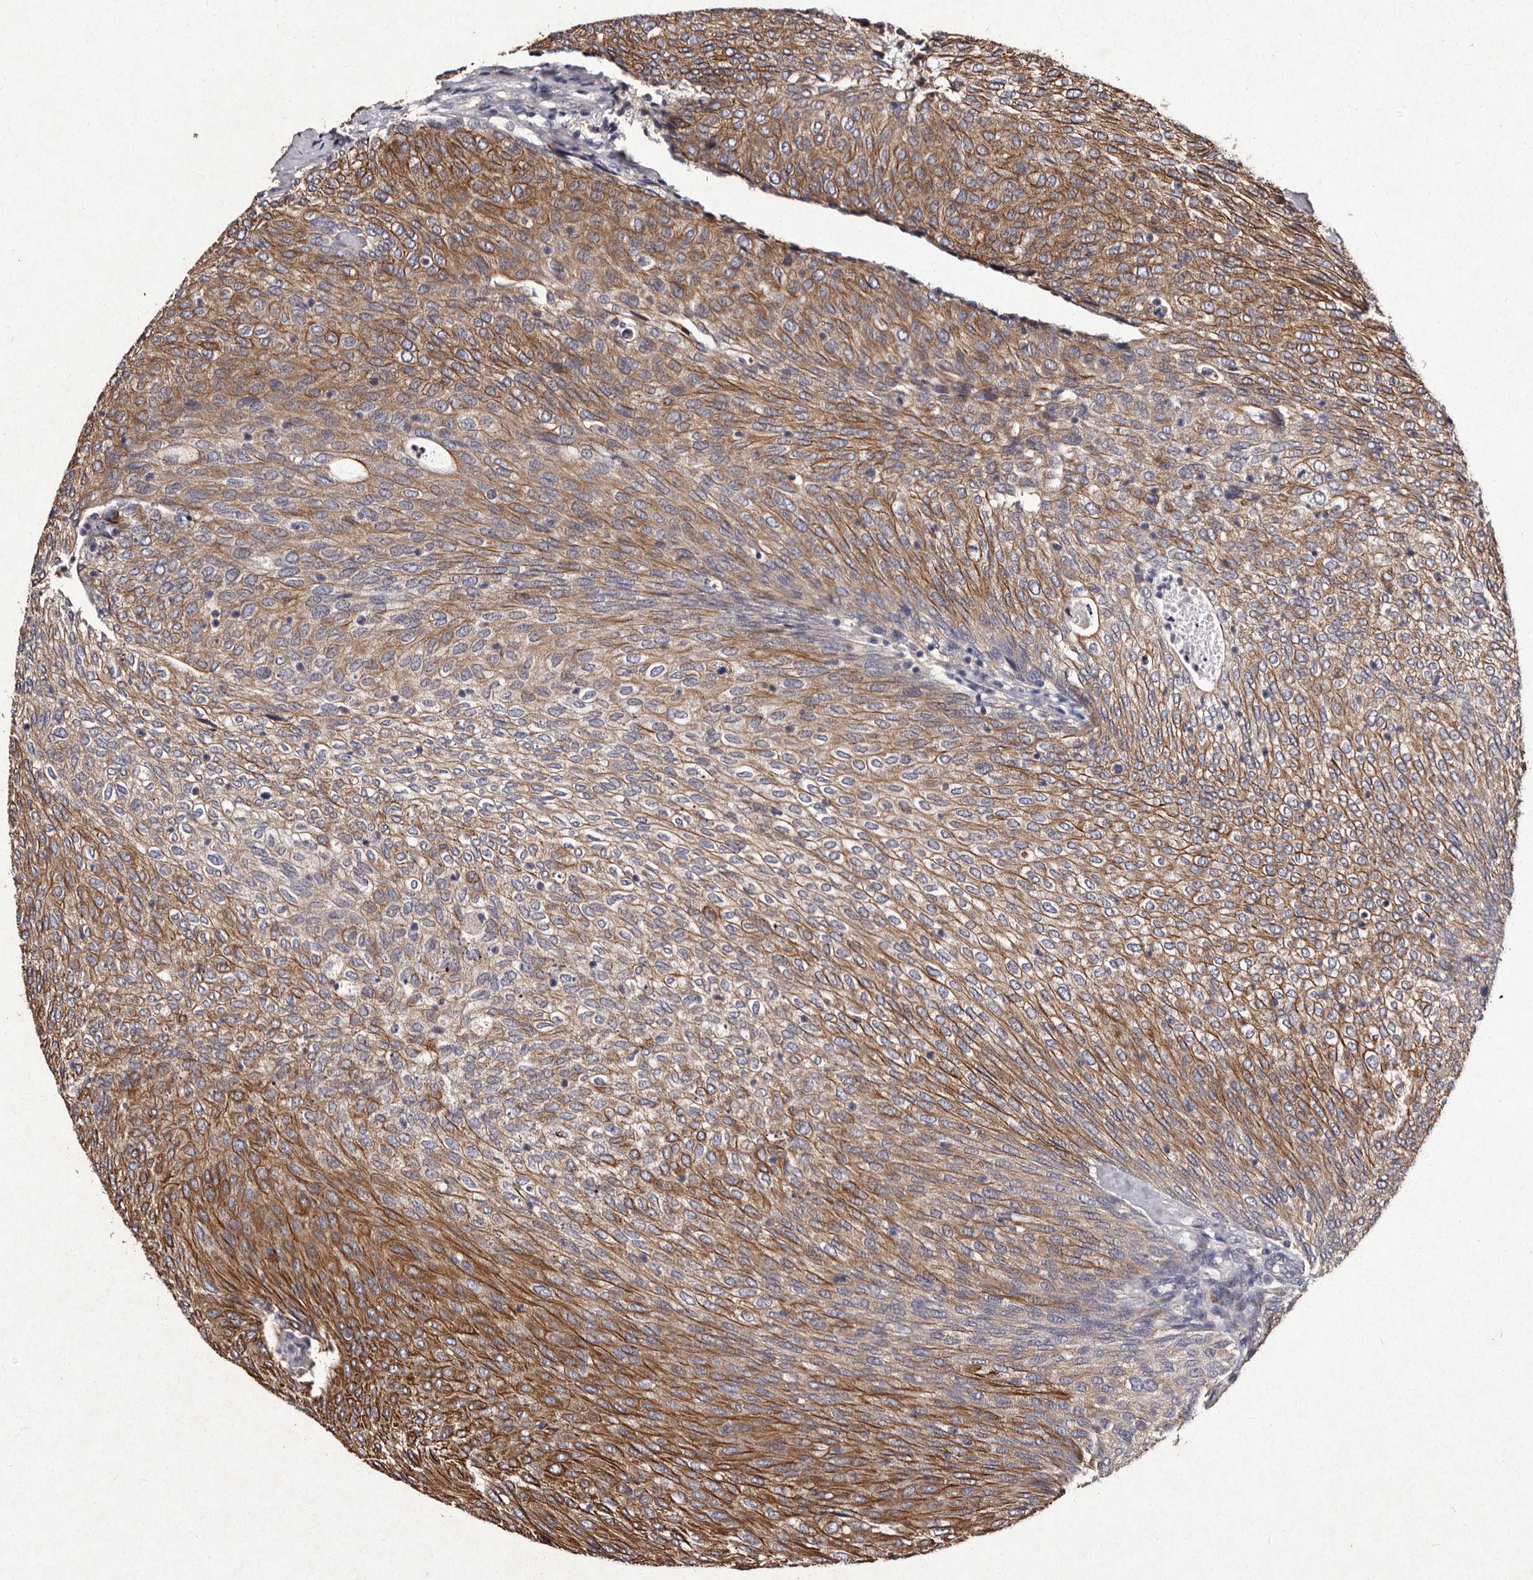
{"staining": {"intensity": "moderate", "quantity": ">75%", "location": "cytoplasmic/membranous"}, "tissue": "urothelial cancer", "cell_type": "Tumor cells", "image_type": "cancer", "snomed": [{"axis": "morphology", "description": "Urothelial carcinoma, Low grade"}, {"axis": "topography", "description": "Urinary bladder"}], "caption": "Immunohistochemical staining of human urothelial cancer demonstrates medium levels of moderate cytoplasmic/membranous staining in about >75% of tumor cells. (DAB (3,3'-diaminobenzidine) = brown stain, brightfield microscopy at high magnification).", "gene": "TFB1M", "patient": {"sex": "female", "age": 79}}